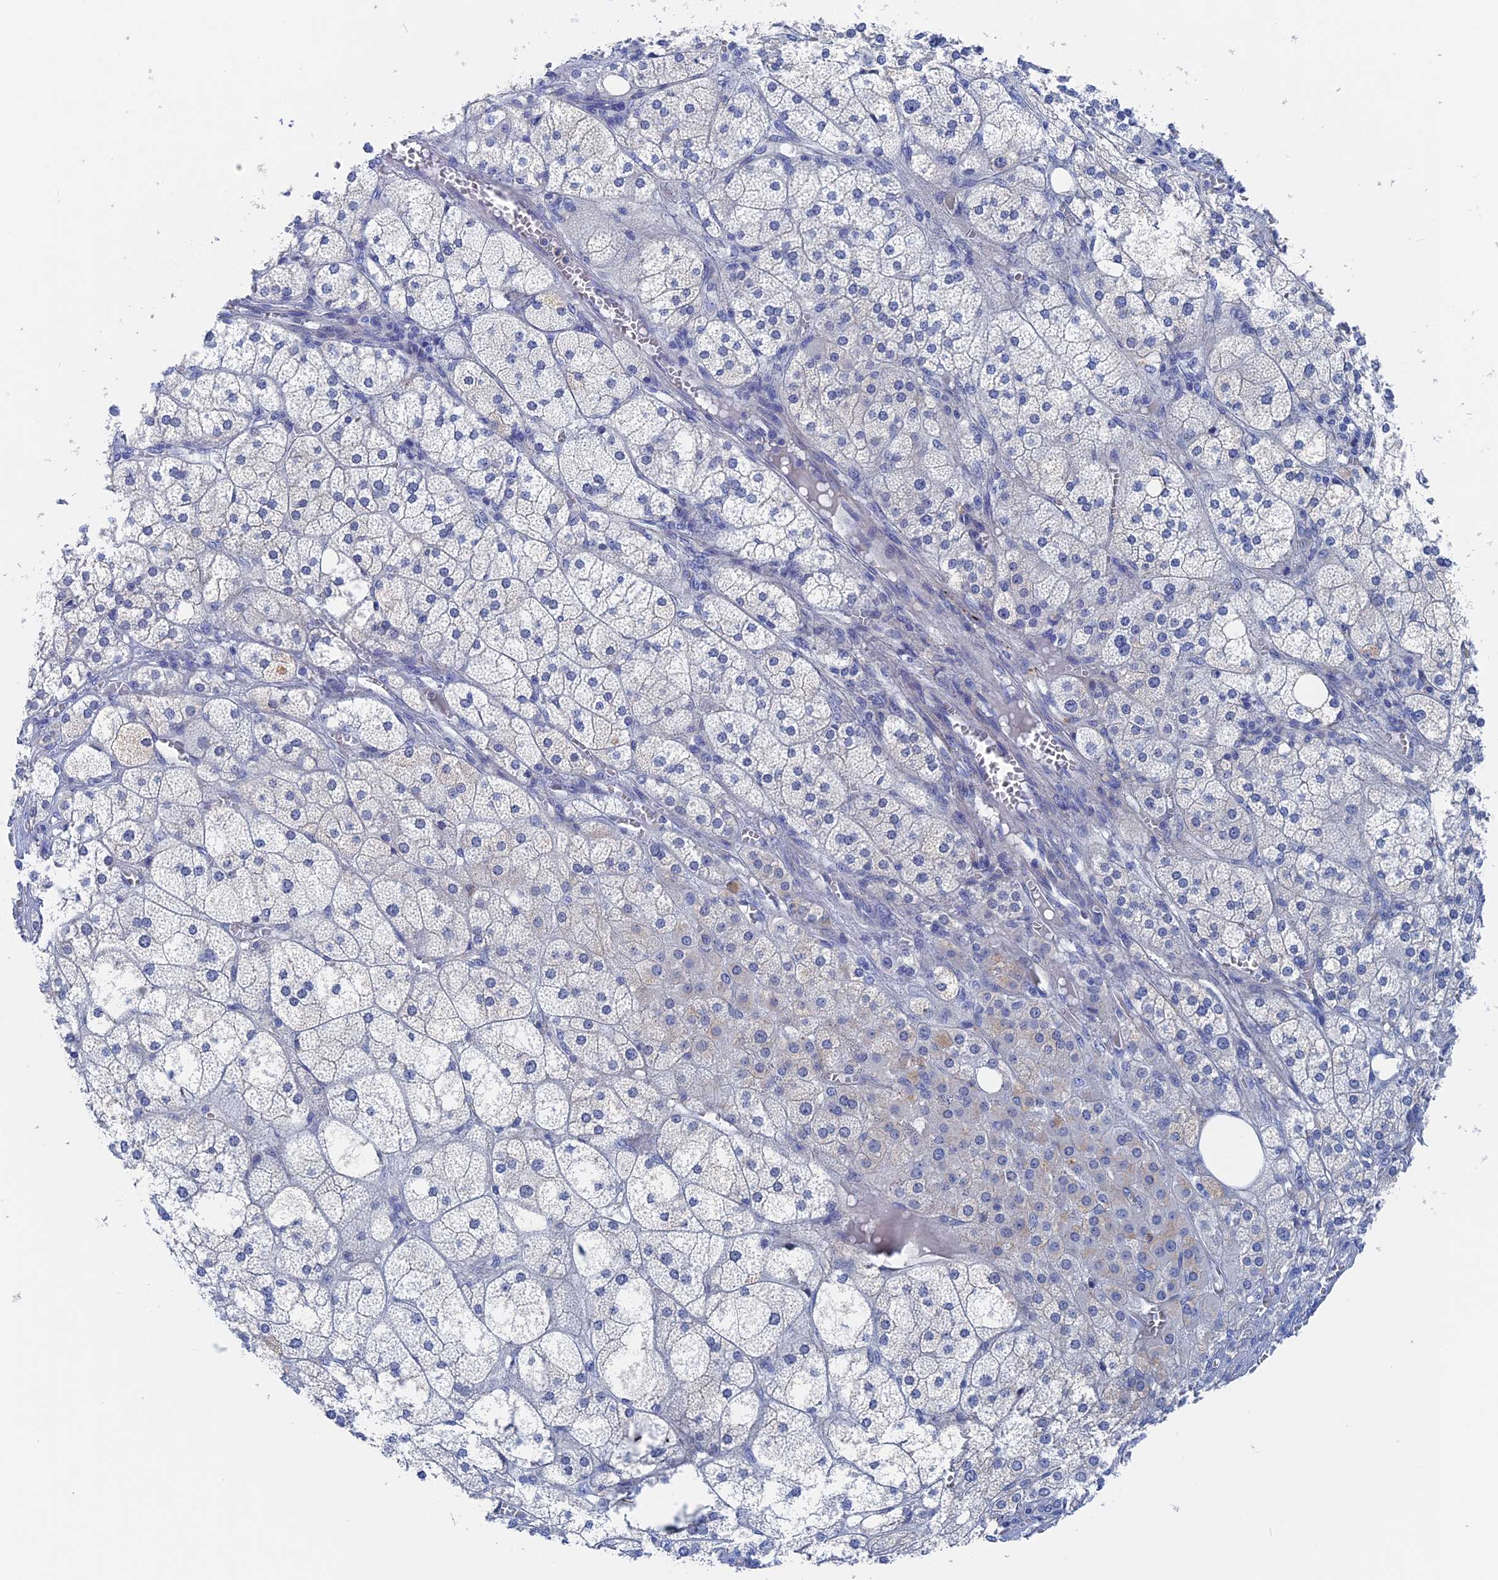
{"staining": {"intensity": "weak", "quantity": "<25%", "location": "nuclear"}, "tissue": "adrenal gland", "cell_type": "Glandular cells", "image_type": "normal", "snomed": [{"axis": "morphology", "description": "Normal tissue, NOS"}, {"axis": "topography", "description": "Adrenal gland"}], "caption": "DAB immunohistochemical staining of normal adrenal gland displays no significant positivity in glandular cells. Nuclei are stained in blue.", "gene": "MARCHF3", "patient": {"sex": "female", "age": 61}}